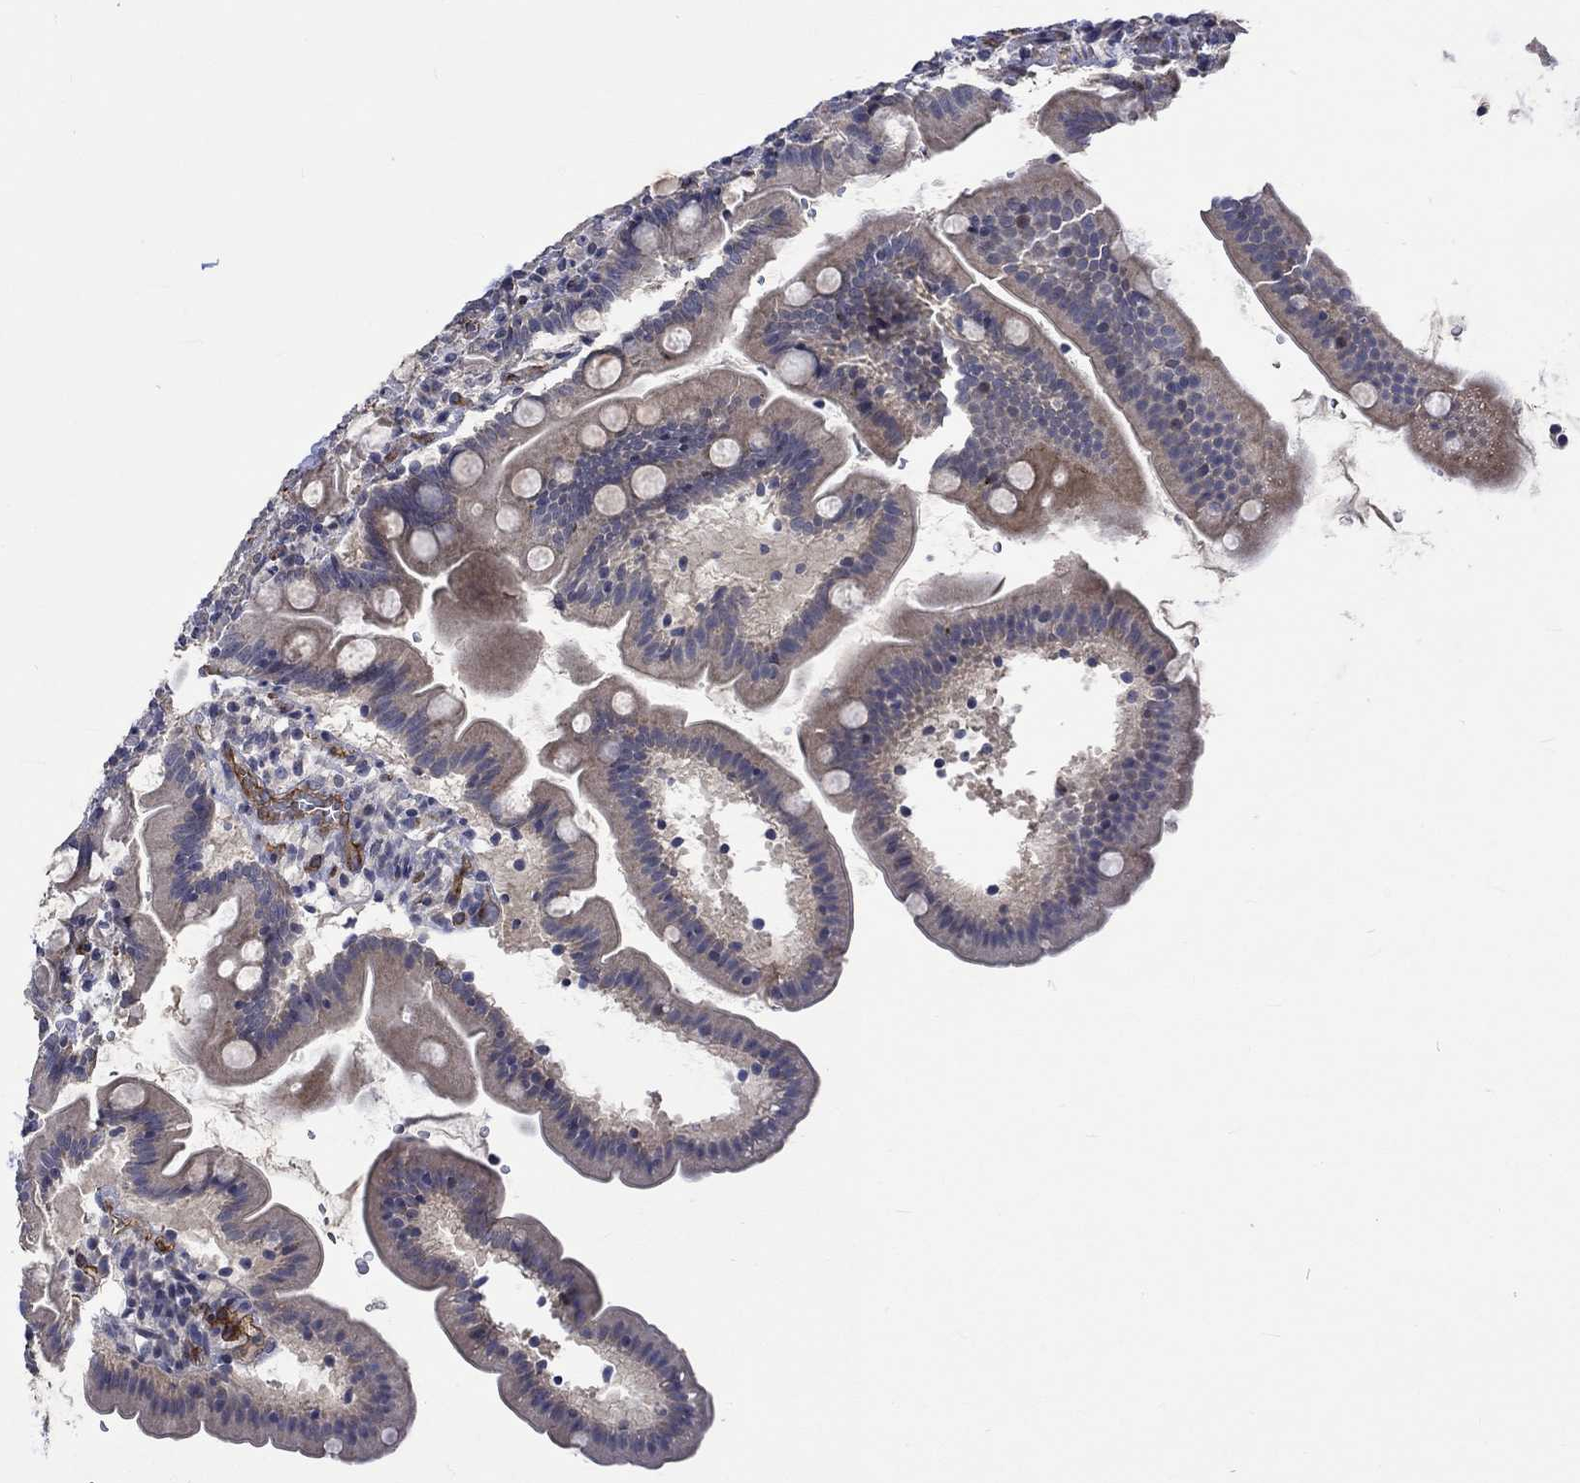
{"staining": {"intensity": "strong", "quantity": "<25%", "location": "cytoplasmic/membranous"}, "tissue": "duodenum", "cell_type": "Glandular cells", "image_type": "normal", "snomed": [{"axis": "morphology", "description": "Normal tissue, NOS"}, {"axis": "topography", "description": "Duodenum"}], "caption": "Protein staining of benign duodenum reveals strong cytoplasmic/membranous expression in about <25% of glandular cells.", "gene": "GJA5", "patient": {"sex": "female", "age": 67}}